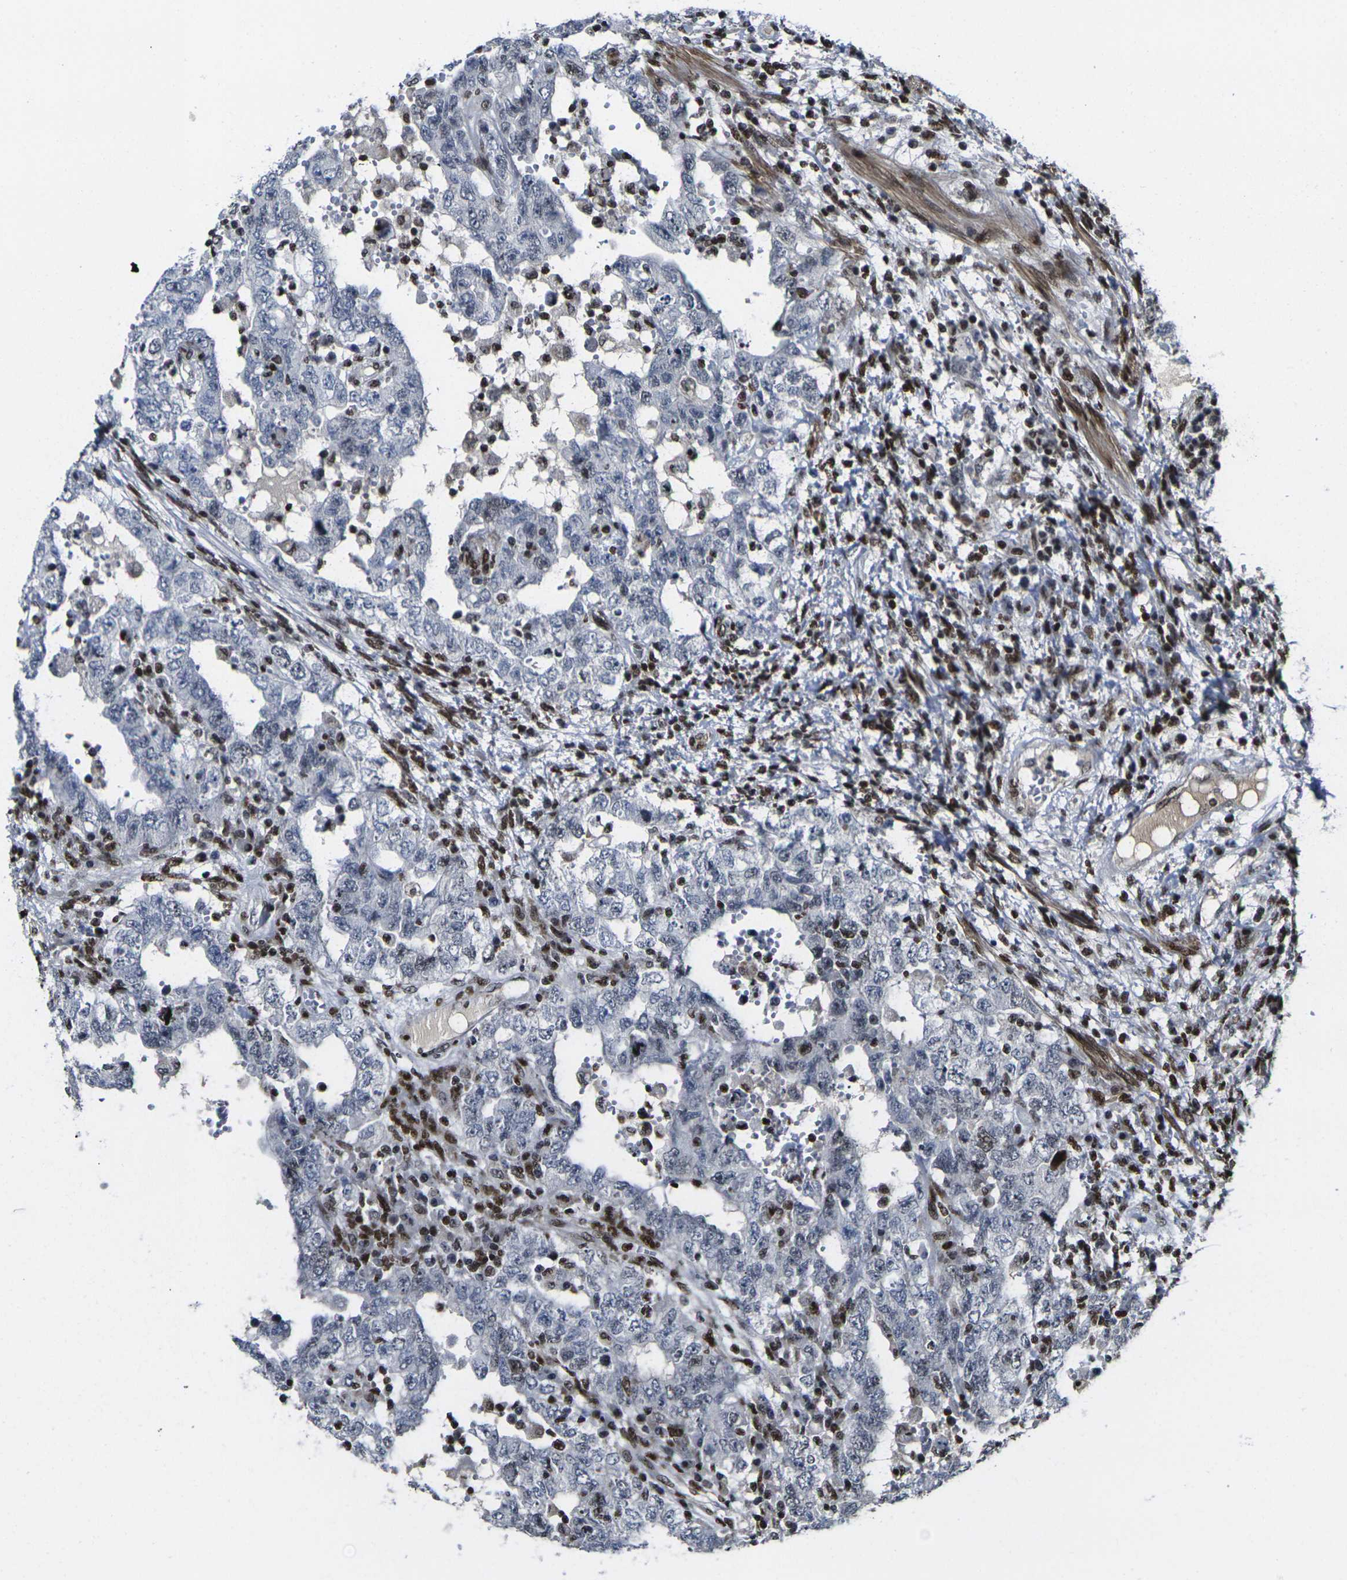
{"staining": {"intensity": "negative", "quantity": "none", "location": "none"}, "tissue": "testis cancer", "cell_type": "Tumor cells", "image_type": "cancer", "snomed": [{"axis": "morphology", "description": "Carcinoma, Embryonal, NOS"}, {"axis": "topography", "description": "Testis"}], "caption": "IHC micrograph of testis cancer (embryonal carcinoma) stained for a protein (brown), which reveals no staining in tumor cells.", "gene": "H1-10", "patient": {"sex": "male", "age": 26}}